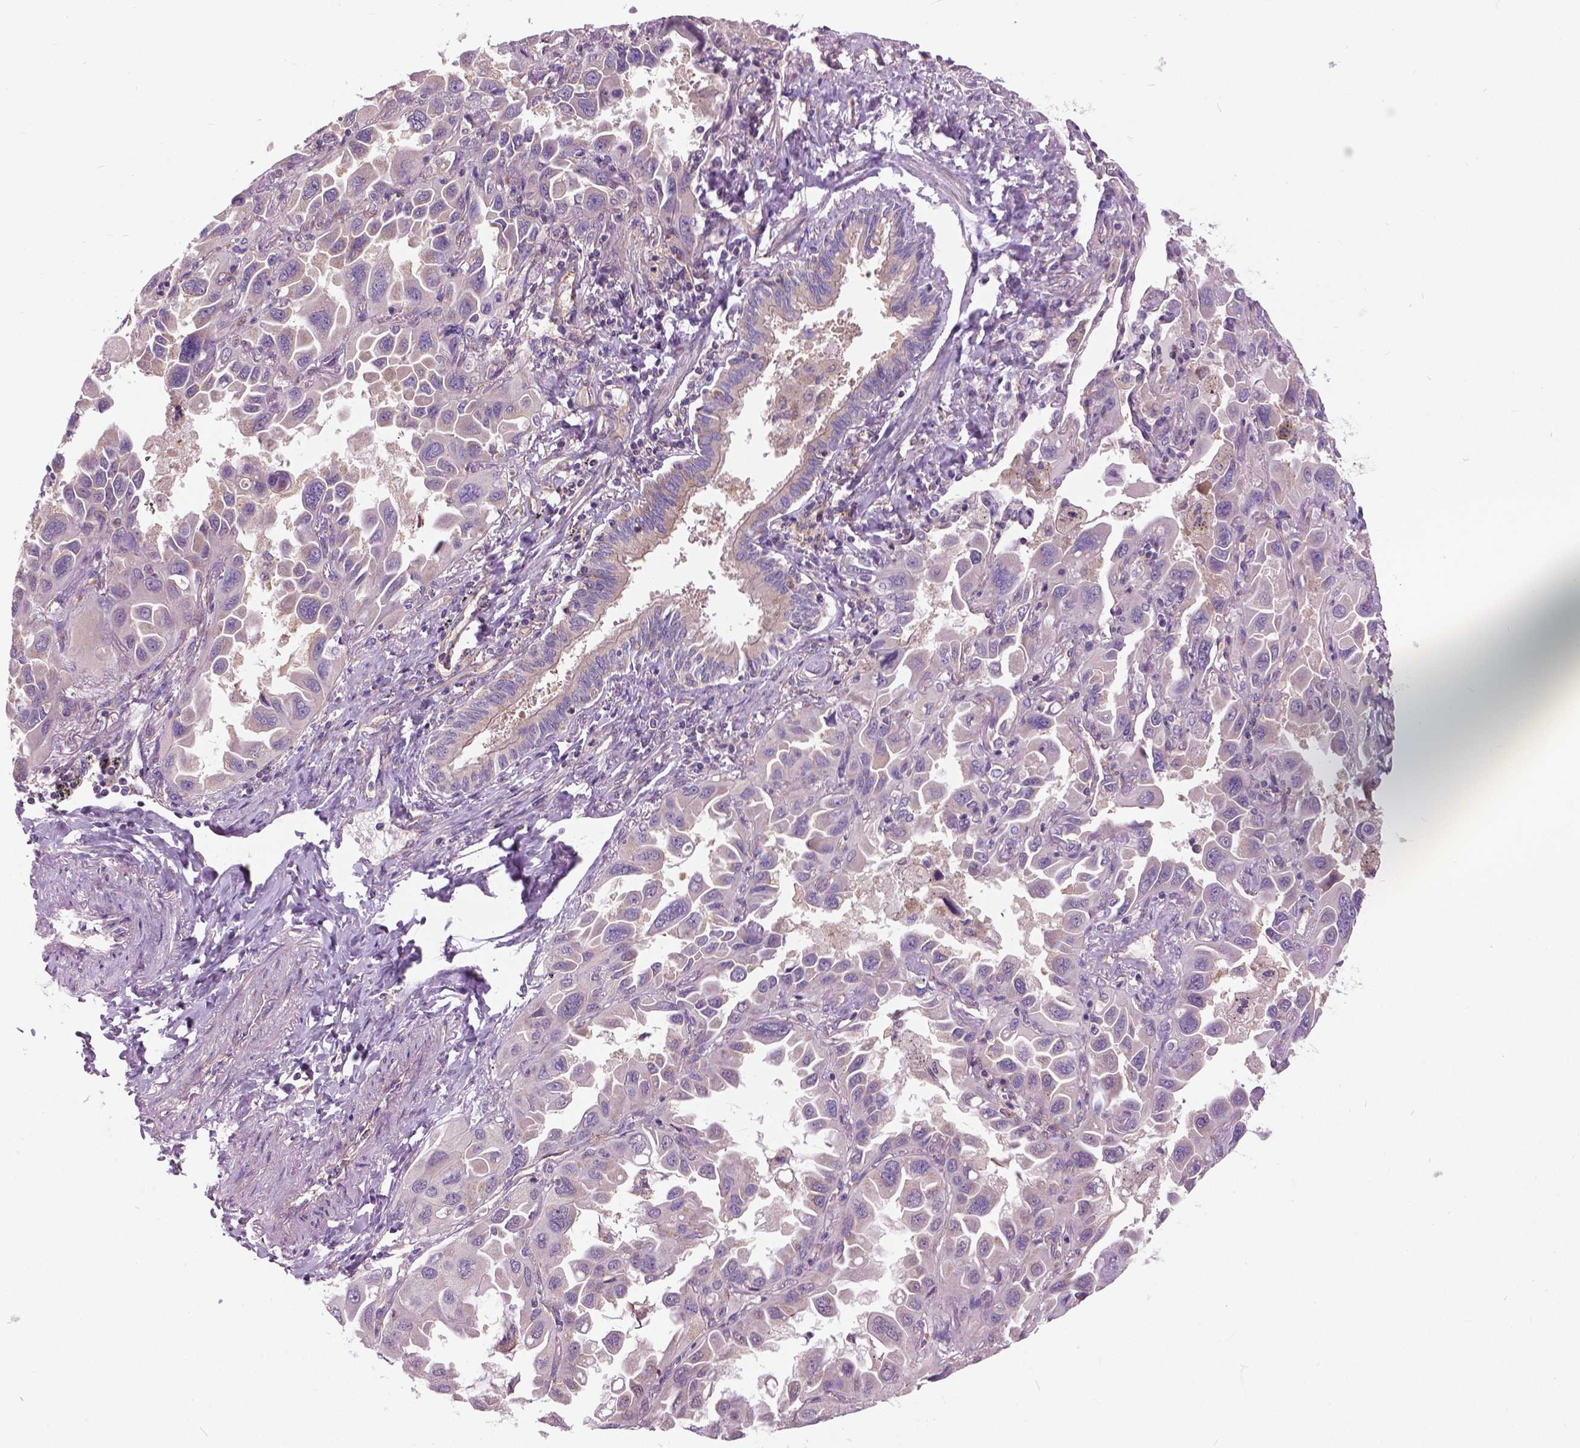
{"staining": {"intensity": "negative", "quantity": "none", "location": "none"}, "tissue": "lung cancer", "cell_type": "Tumor cells", "image_type": "cancer", "snomed": [{"axis": "morphology", "description": "Adenocarcinoma, NOS"}, {"axis": "topography", "description": "Lung"}], "caption": "Immunohistochemical staining of human lung cancer (adenocarcinoma) exhibits no significant positivity in tumor cells.", "gene": "MZT1", "patient": {"sex": "male", "age": 64}}